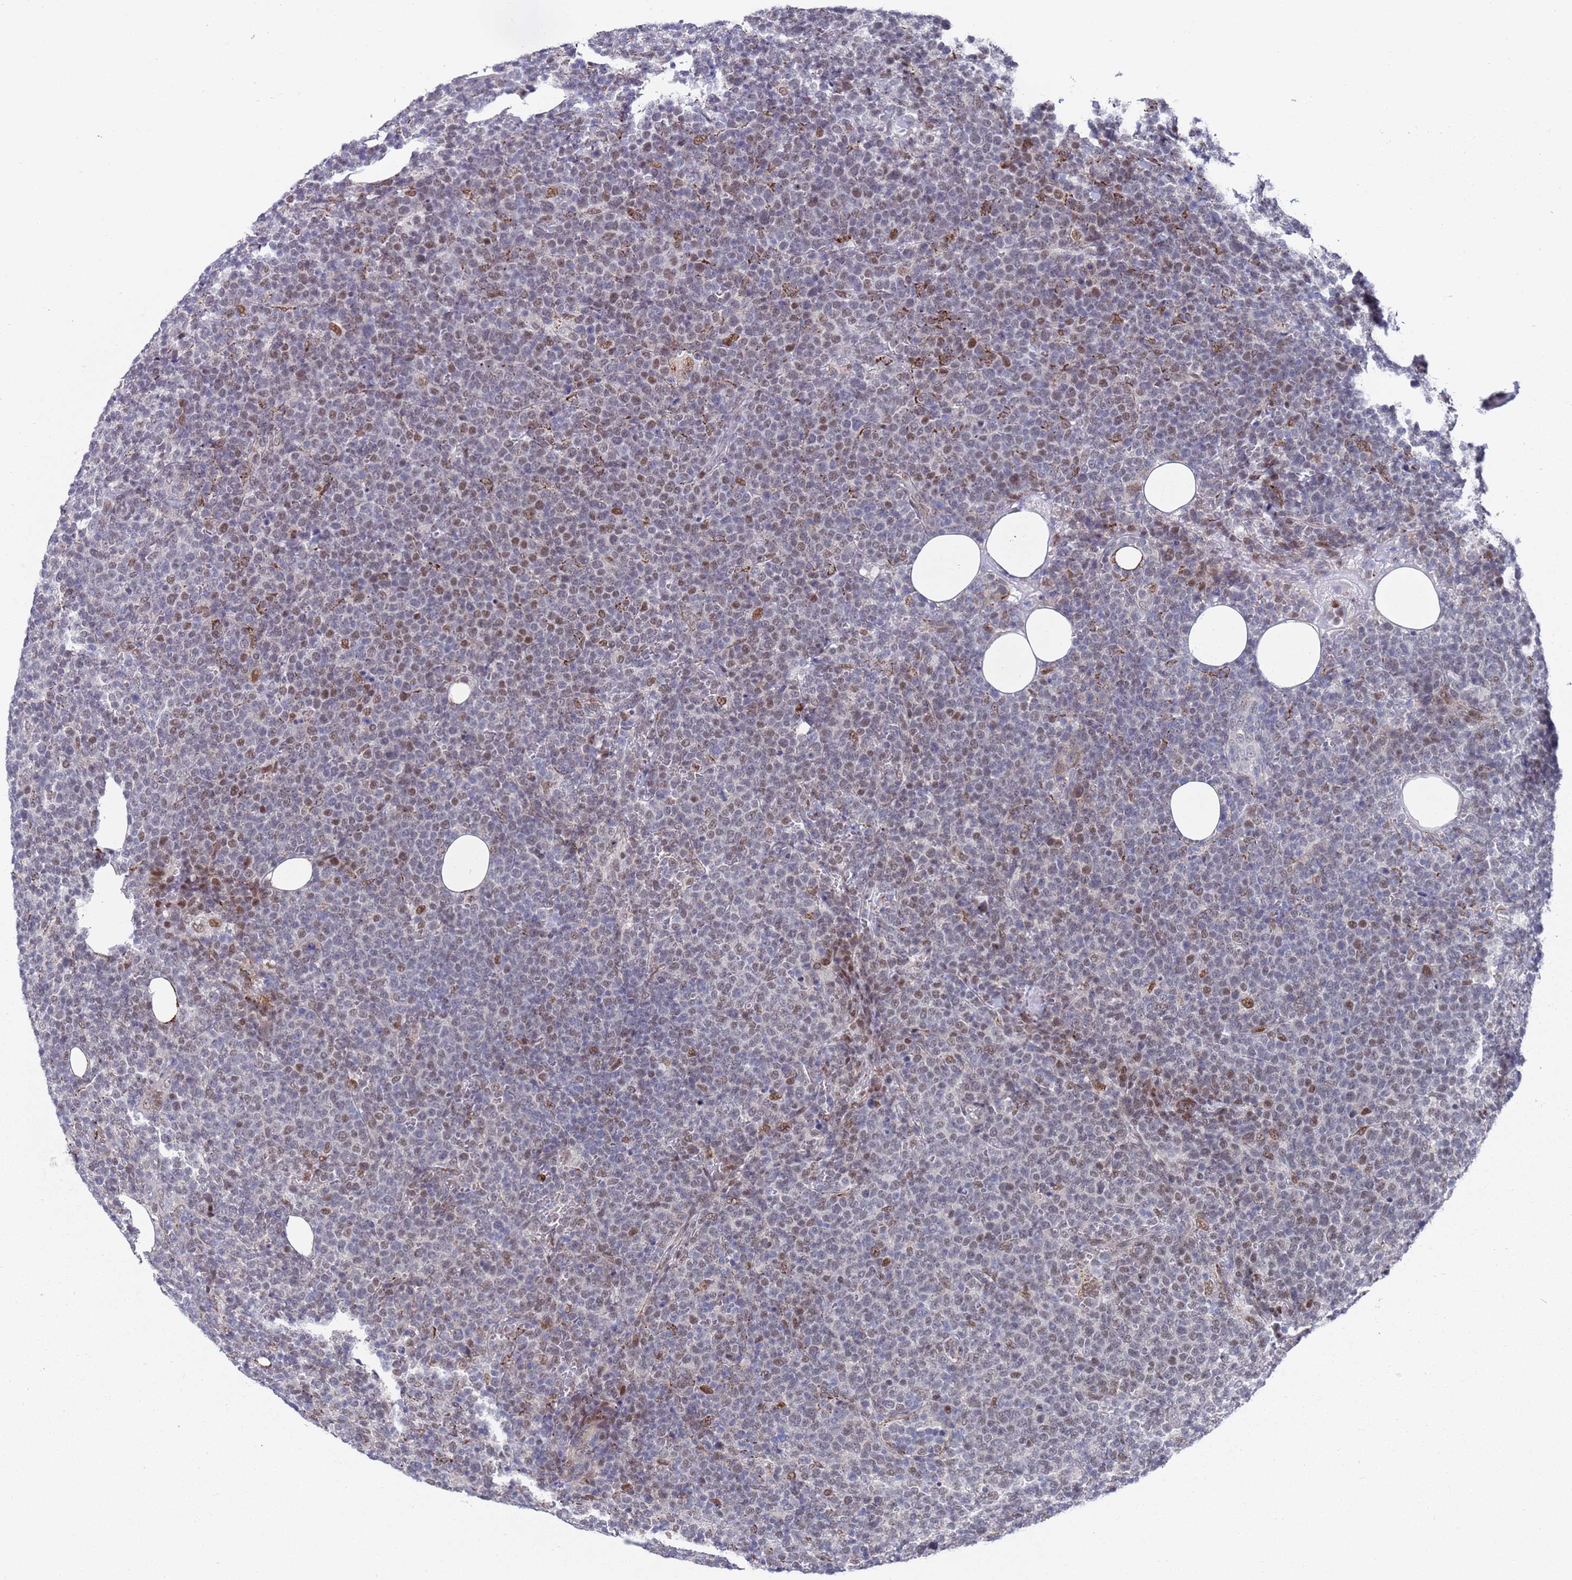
{"staining": {"intensity": "strong", "quantity": "25%-75%", "location": "nuclear"}, "tissue": "lymphoma", "cell_type": "Tumor cells", "image_type": "cancer", "snomed": [{"axis": "morphology", "description": "Malignant lymphoma, non-Hodgkin's type, High grade"}, {"axis": "topography", "description": "Lymph node"}], "caption": "IHC of human lymphoma reveals high levels of strong nuclear staining in about 25%-75% of tumor cells.", "gene": "COPS6", "patient": {"sex": "male", "age": 61}}